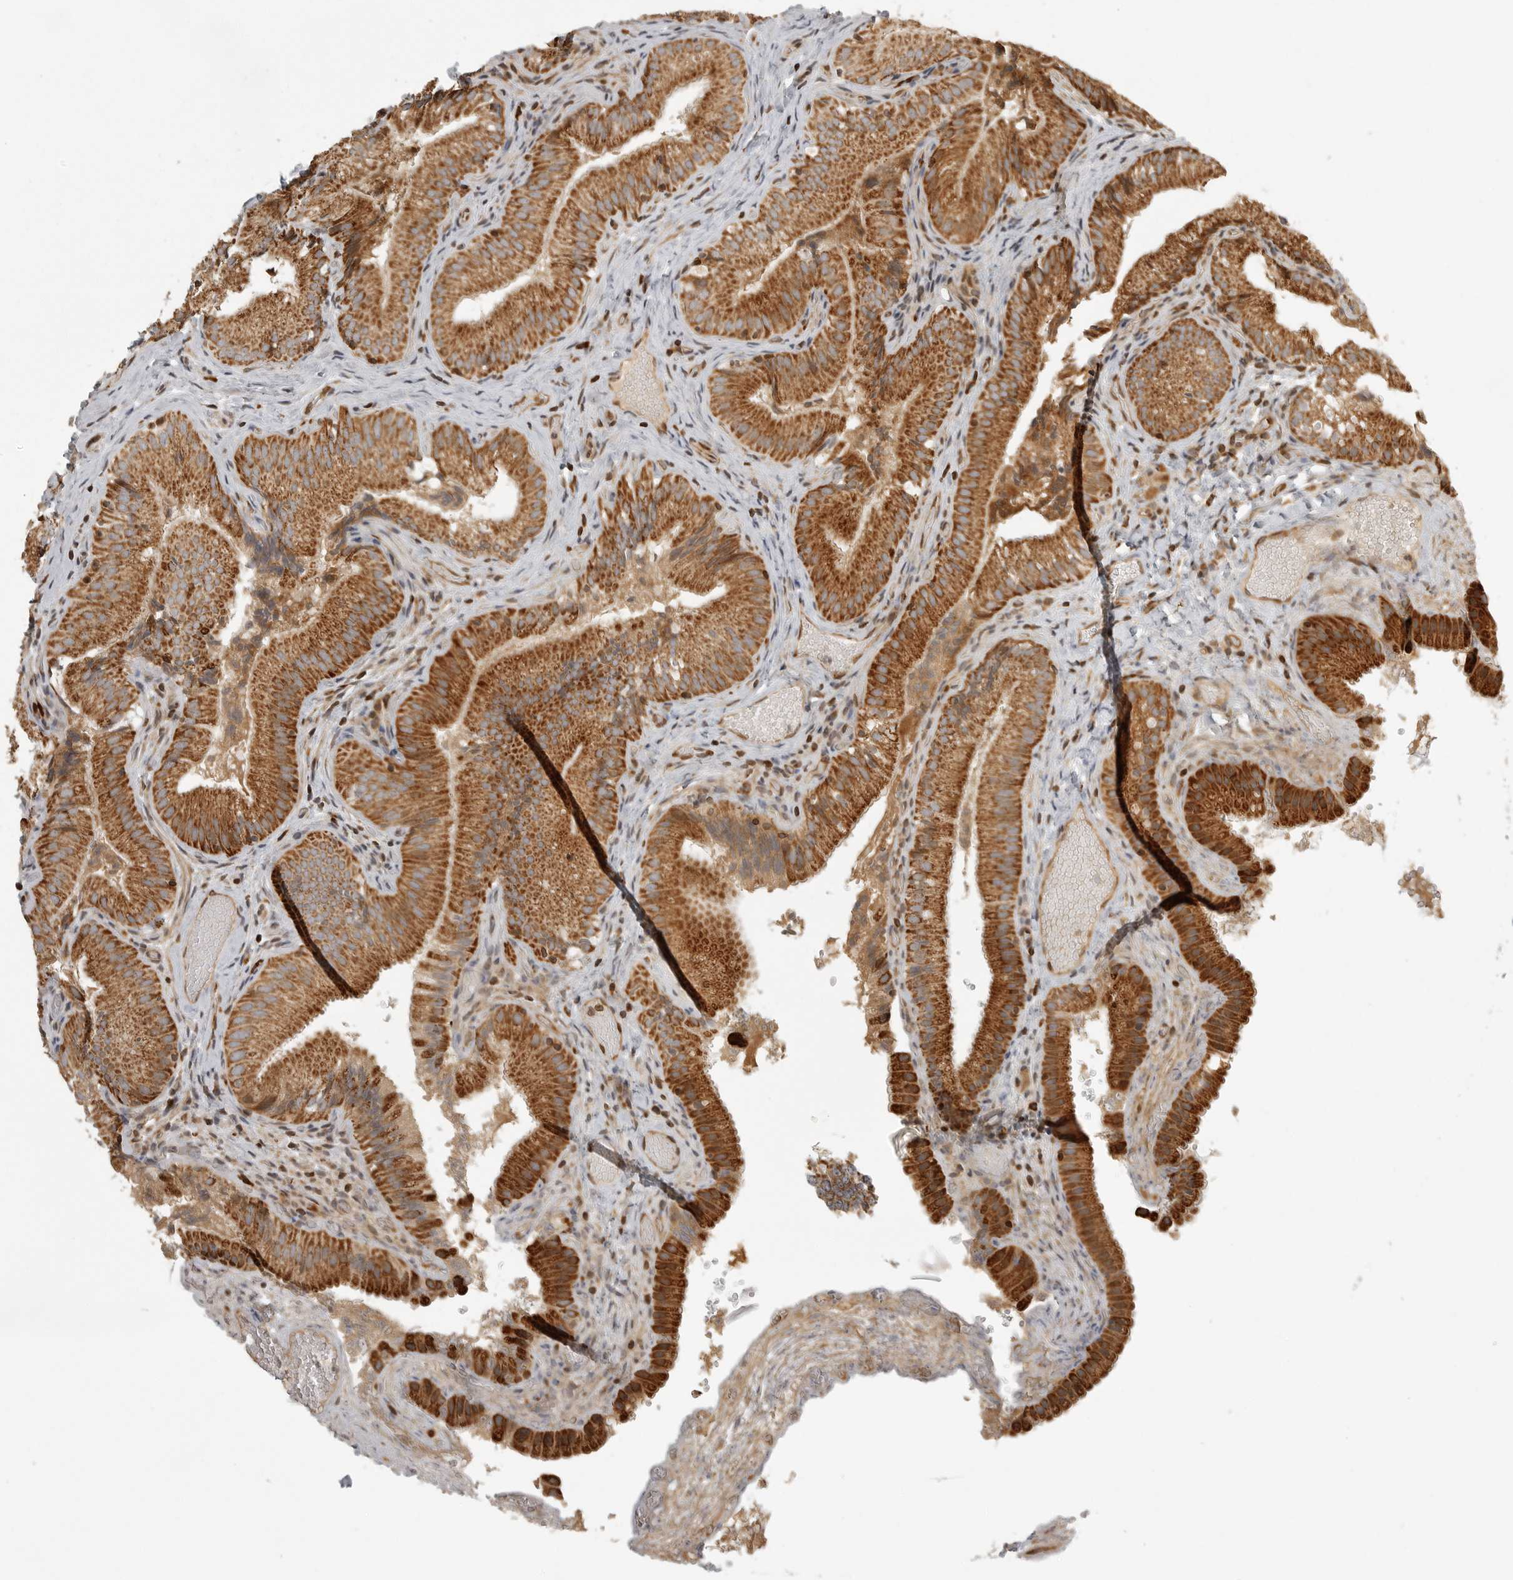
{"staining": {"intensity": "strong", "quantity": ">75%", "location": "cytoplasmic/membranous"}, "tissue": "gallbladder", "cell_type": "Glandular cells", "image_type": "normal", "snomed": [{"axis": "morphology", "description": "Normal tissue, NOS"}, {"axis": "topography", "description": "Gallbladder"}], "caption": "Glandular cells reveal high levels of strong cytoplasmic/membranous positivity in approximately >75% of cells in benign human gallbladder. (DAB IHC, brown staining for protein, blue staining for nuclei).", "gene": "NARS2", "patient": {"sex": "female", "age": 30}}